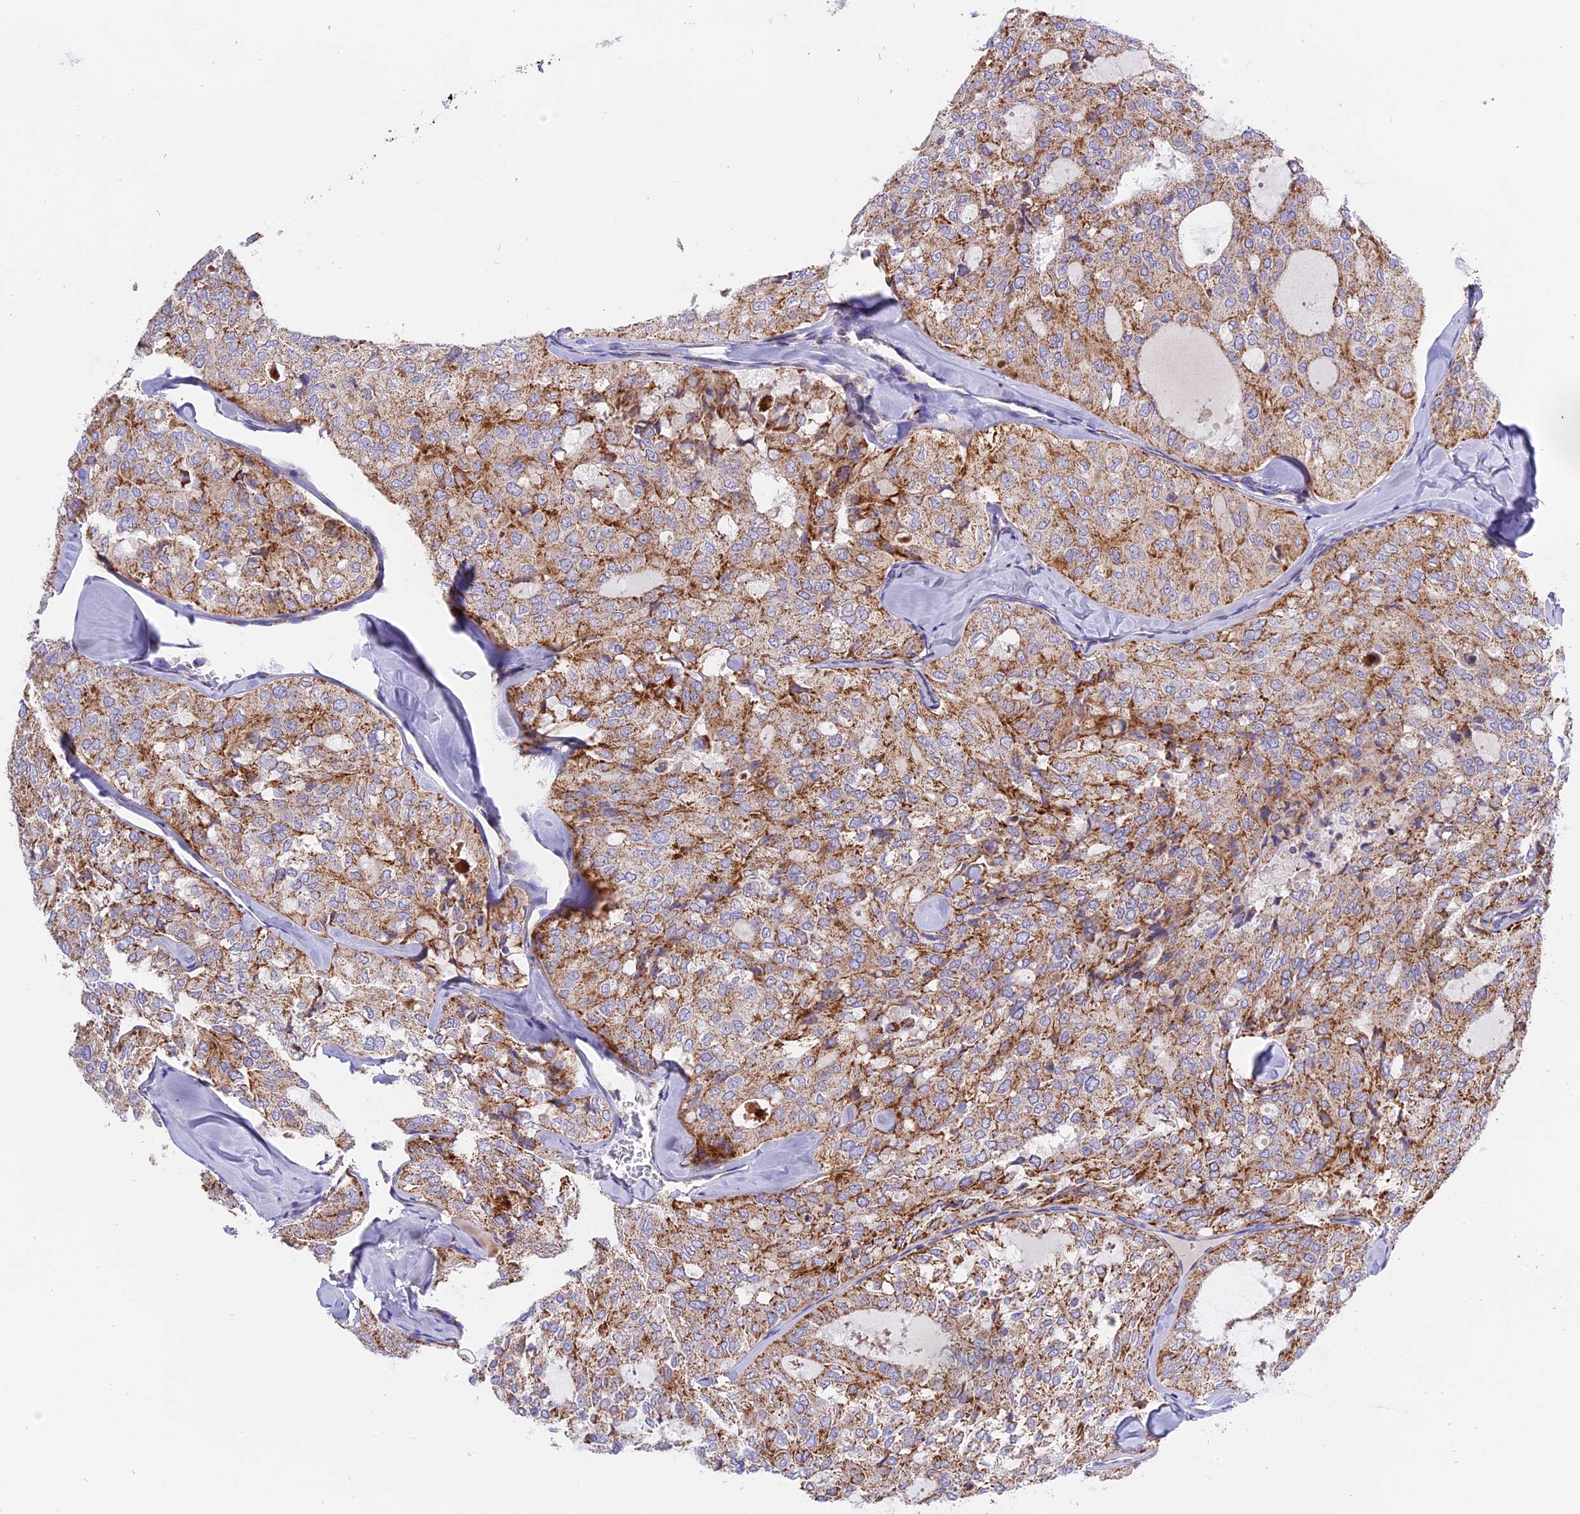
{"staining": {"intensity": "moderate", "quantity": ">75%", "location": "cytoplasmic/membranous"}, "tissue": "thyroid cancer", "cell_type": "Tumor cells", "image_type": "cancer", "snomed": [{"axis": "morphology", "description": "Follicular adenoma carcinoma, NOS"}, {"axis": "topography", "description": "Thyroid gland"}], "caption": "Immunohistochemistry (DAB) staining of follicular adenoma carcinoma (thyroid) demonstrates moderate cytoplasmic/membranous protein positivity in about >75% of tumor cells.", "gene": "MRPS34", "patient": {"sex": "male", "age": 75}}